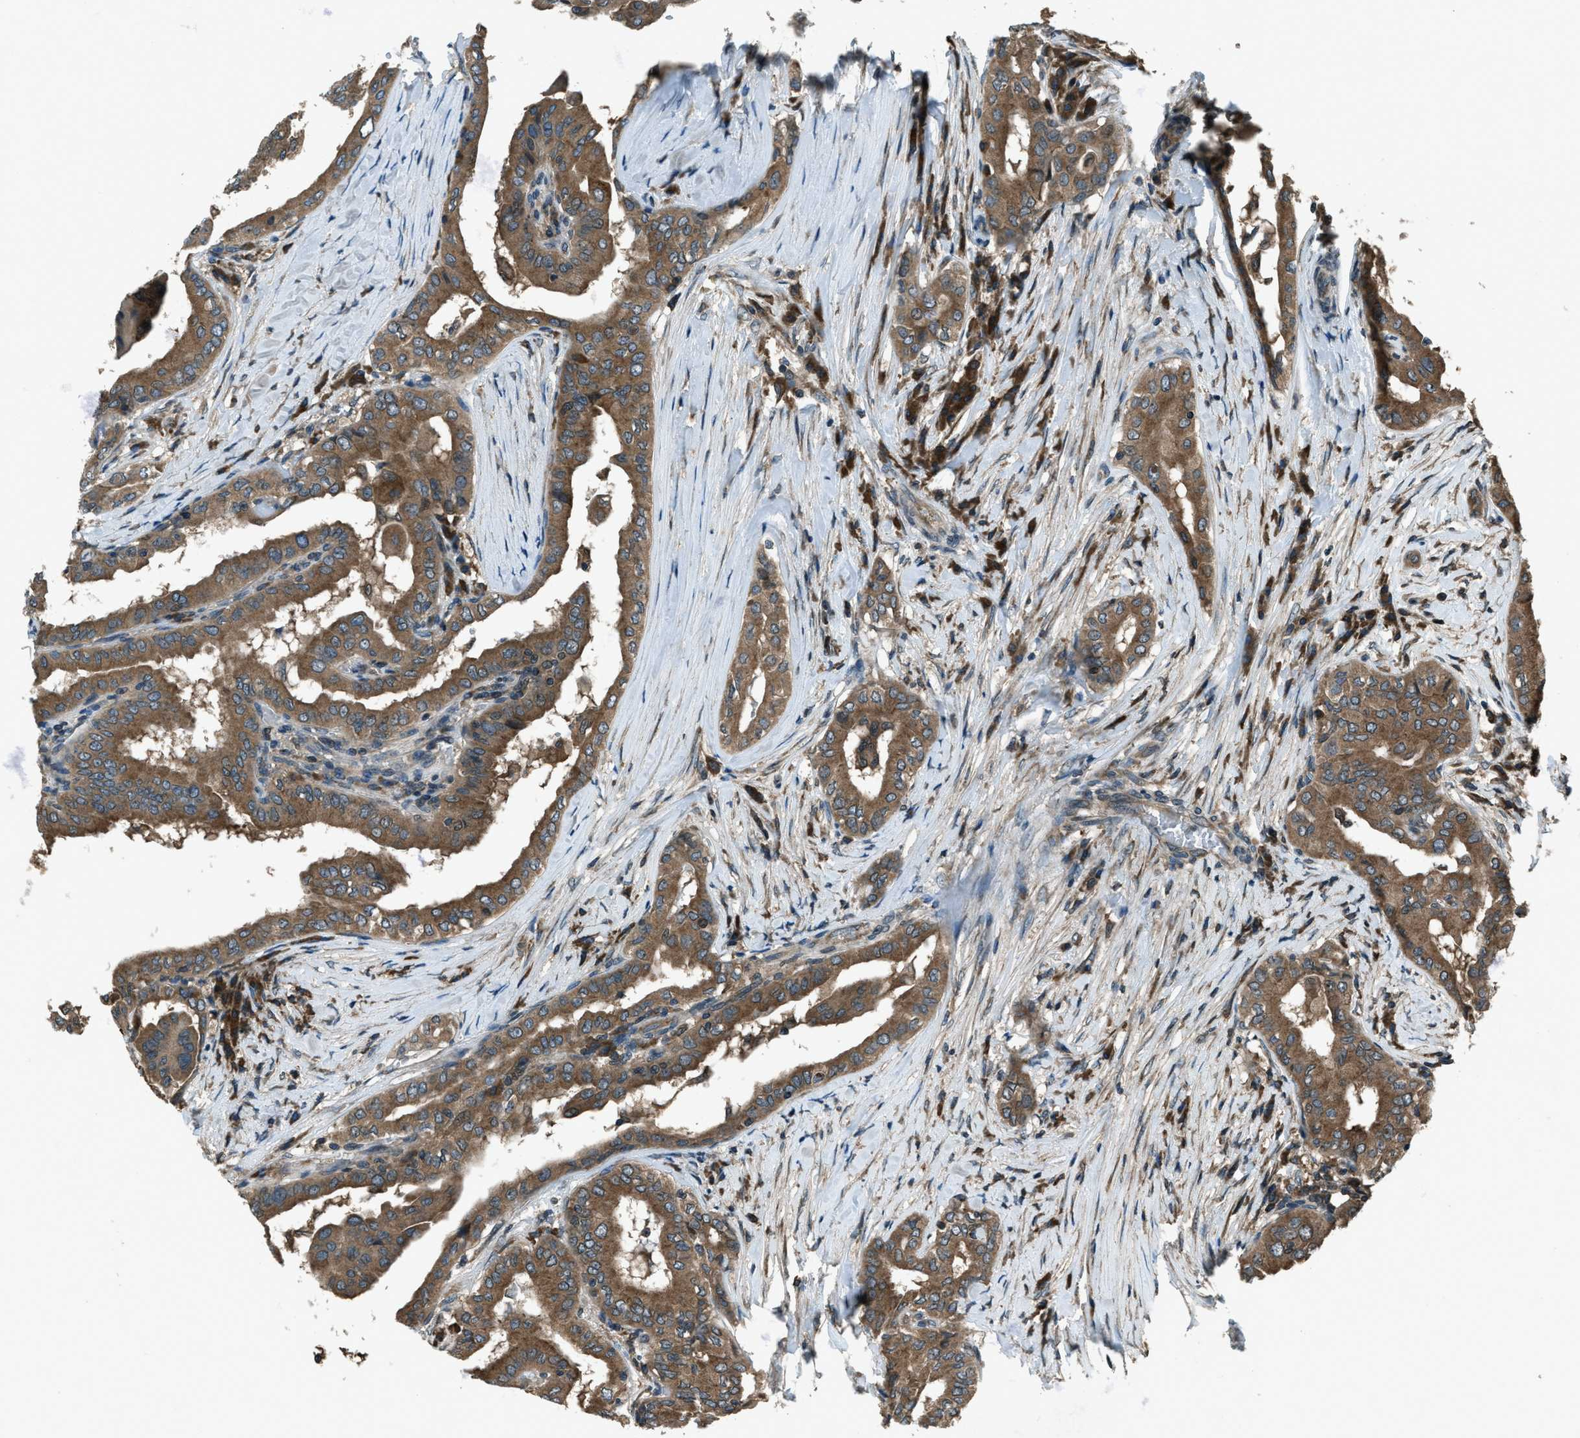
{"staining": {"intensity": "moderate", "quantity": ">75%", "location": "cytoplasmic/membranous"}, "tissue": "thyroid cancer", "cell_type": "Tumor cells", "image_type": "cancer", "snomed": [{"axis": "morphology", "description": "Papillary adenocarcinoma, NOS"}, {"axis": "topography", "description": "Thyroid gland"}], "caption": "An image of thyroid cancer (papillary adenocarcinoma) stained for a protein reveals moderate cytoplasmic/membranous brown staining in tumor cells.", "gene": "TRIM4", "patient": {"sex": "male", "age": 33}}